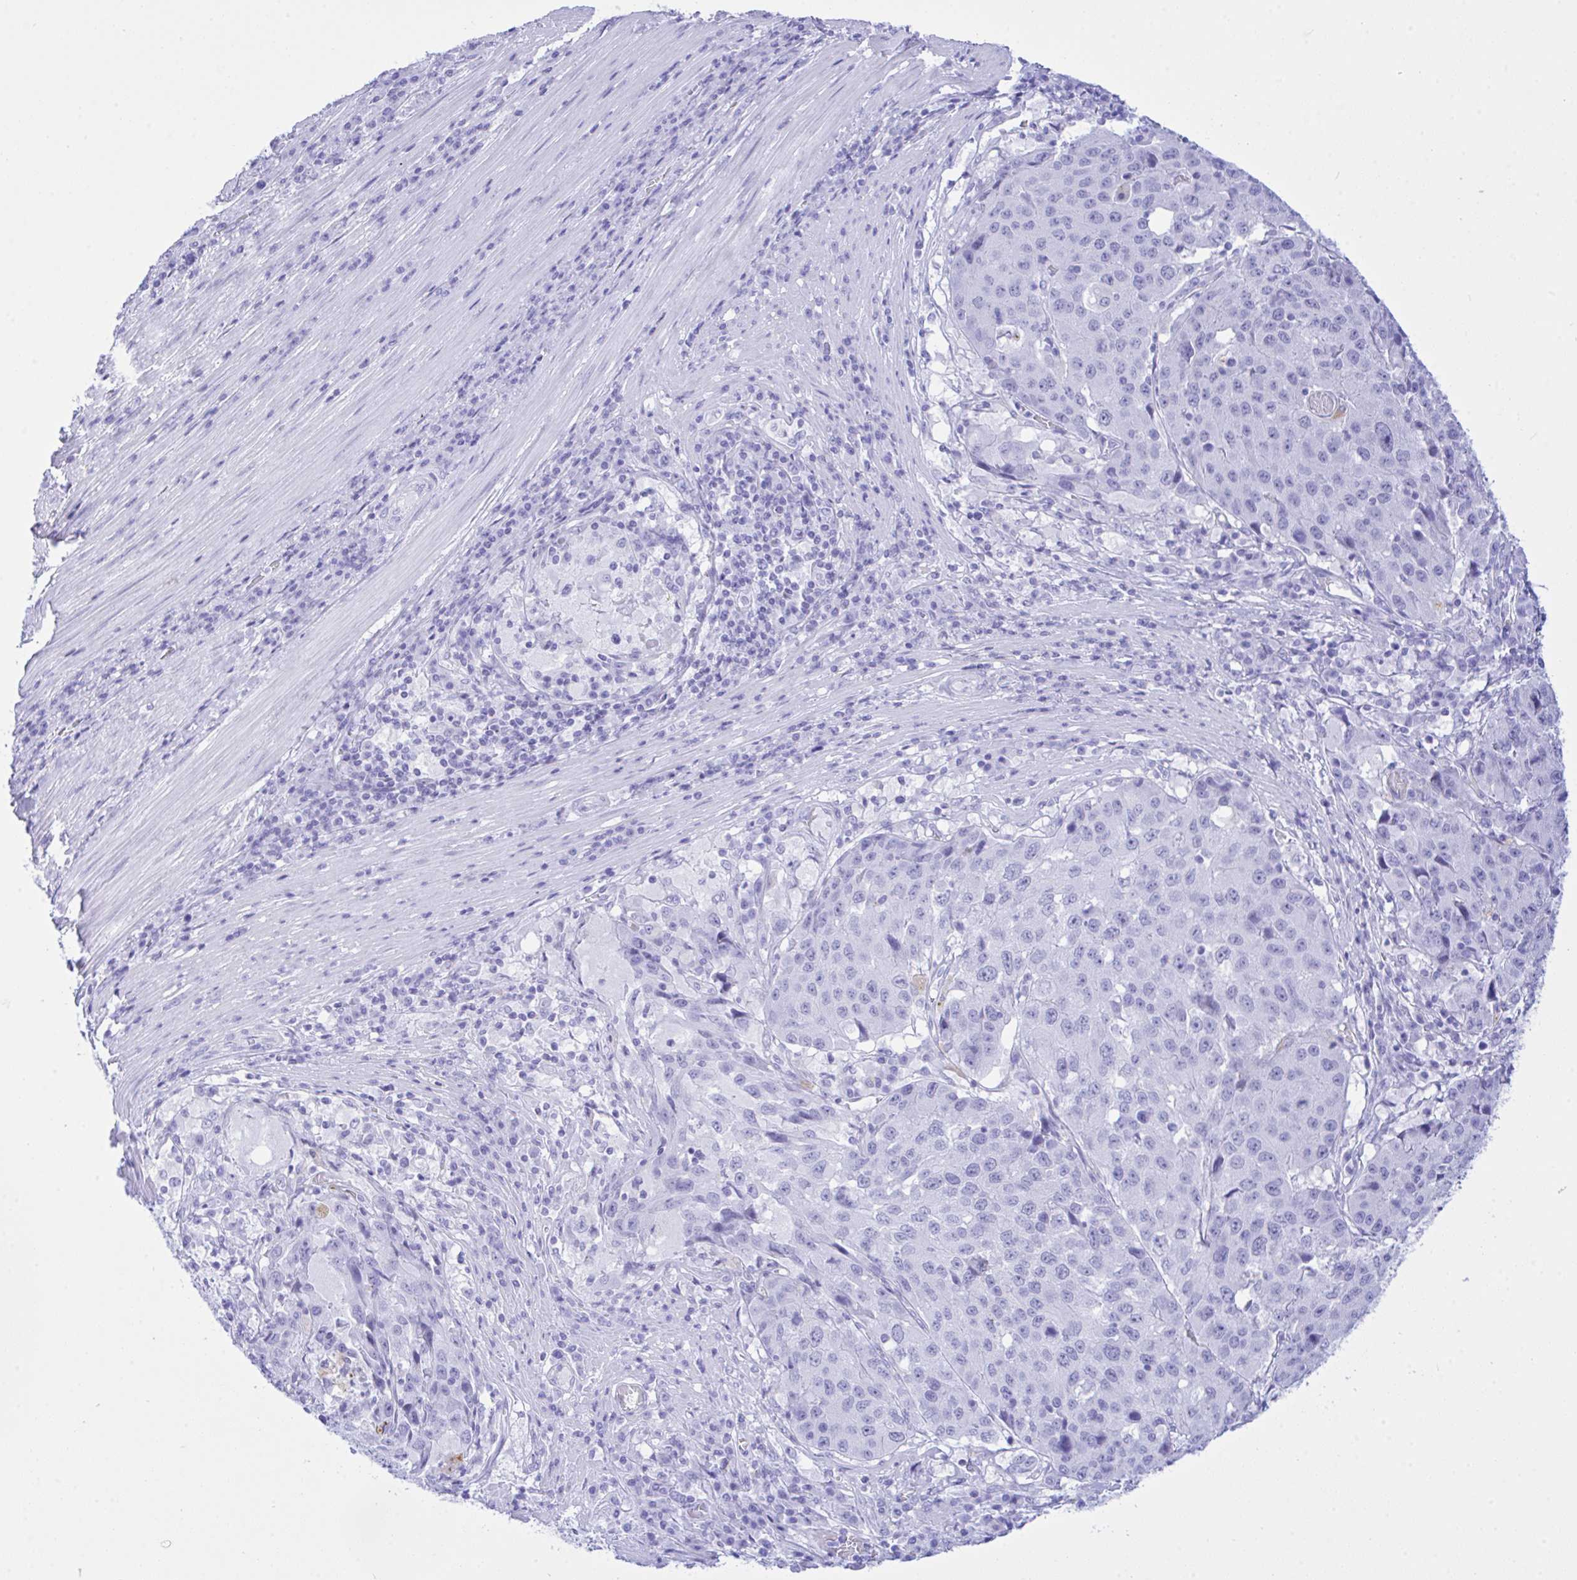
{"staining": {"intensity": "negative", "quantity": "none", "location": "none"}, "tissue": "stomach cancer", "cell_type": "Tumor cells", "image_type": "cancer", "snomed": [{"axis": "morphology", "description": "Adenocarcinoma, NOS"}, {"axis": "topography", "description": "Stomach"}], "caption": "A histopathology image of stomach cancer stained for a protein demonstrates no brown staining in tumor cells.", "gene": "SELENOV", "patient": {"sex": "male", "age": 71}}